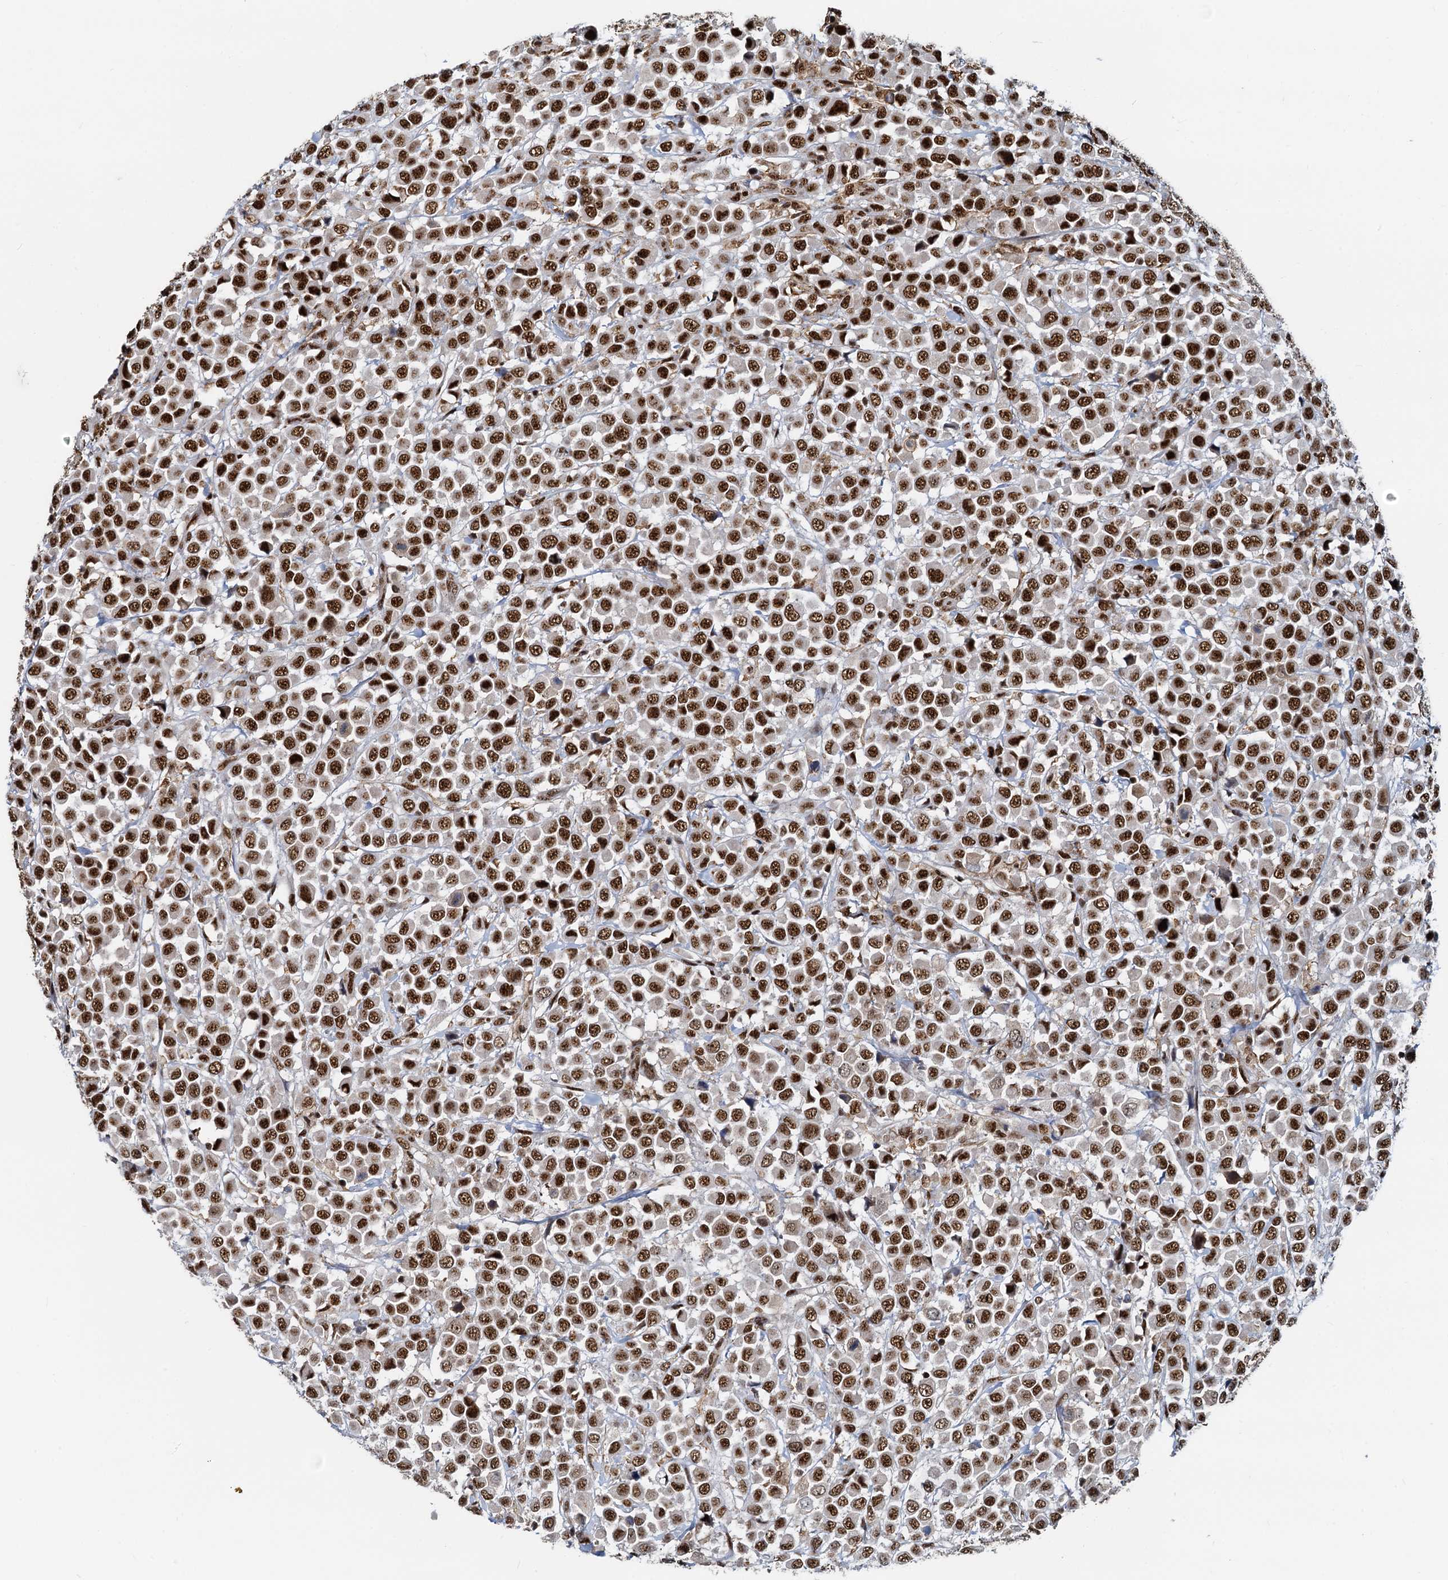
{"staining": {"intensity": "strong", "quantity": ">75%", "location": "nuclear"}, "tissue": "breast cancer", "cell_type": "Tumor cells", "image_type": "cancer", "snomed": [{"axis": "morphology", "description": "Duct carcinoma"}, {"axis": "topography", "description": "Breast"}], "caption": "Breast cancer tissue reveals strong nuclear positivity in approximately >75% of tumor cells", "gene": "RBM26", "patient": {"sex": "female", "age": 61}}